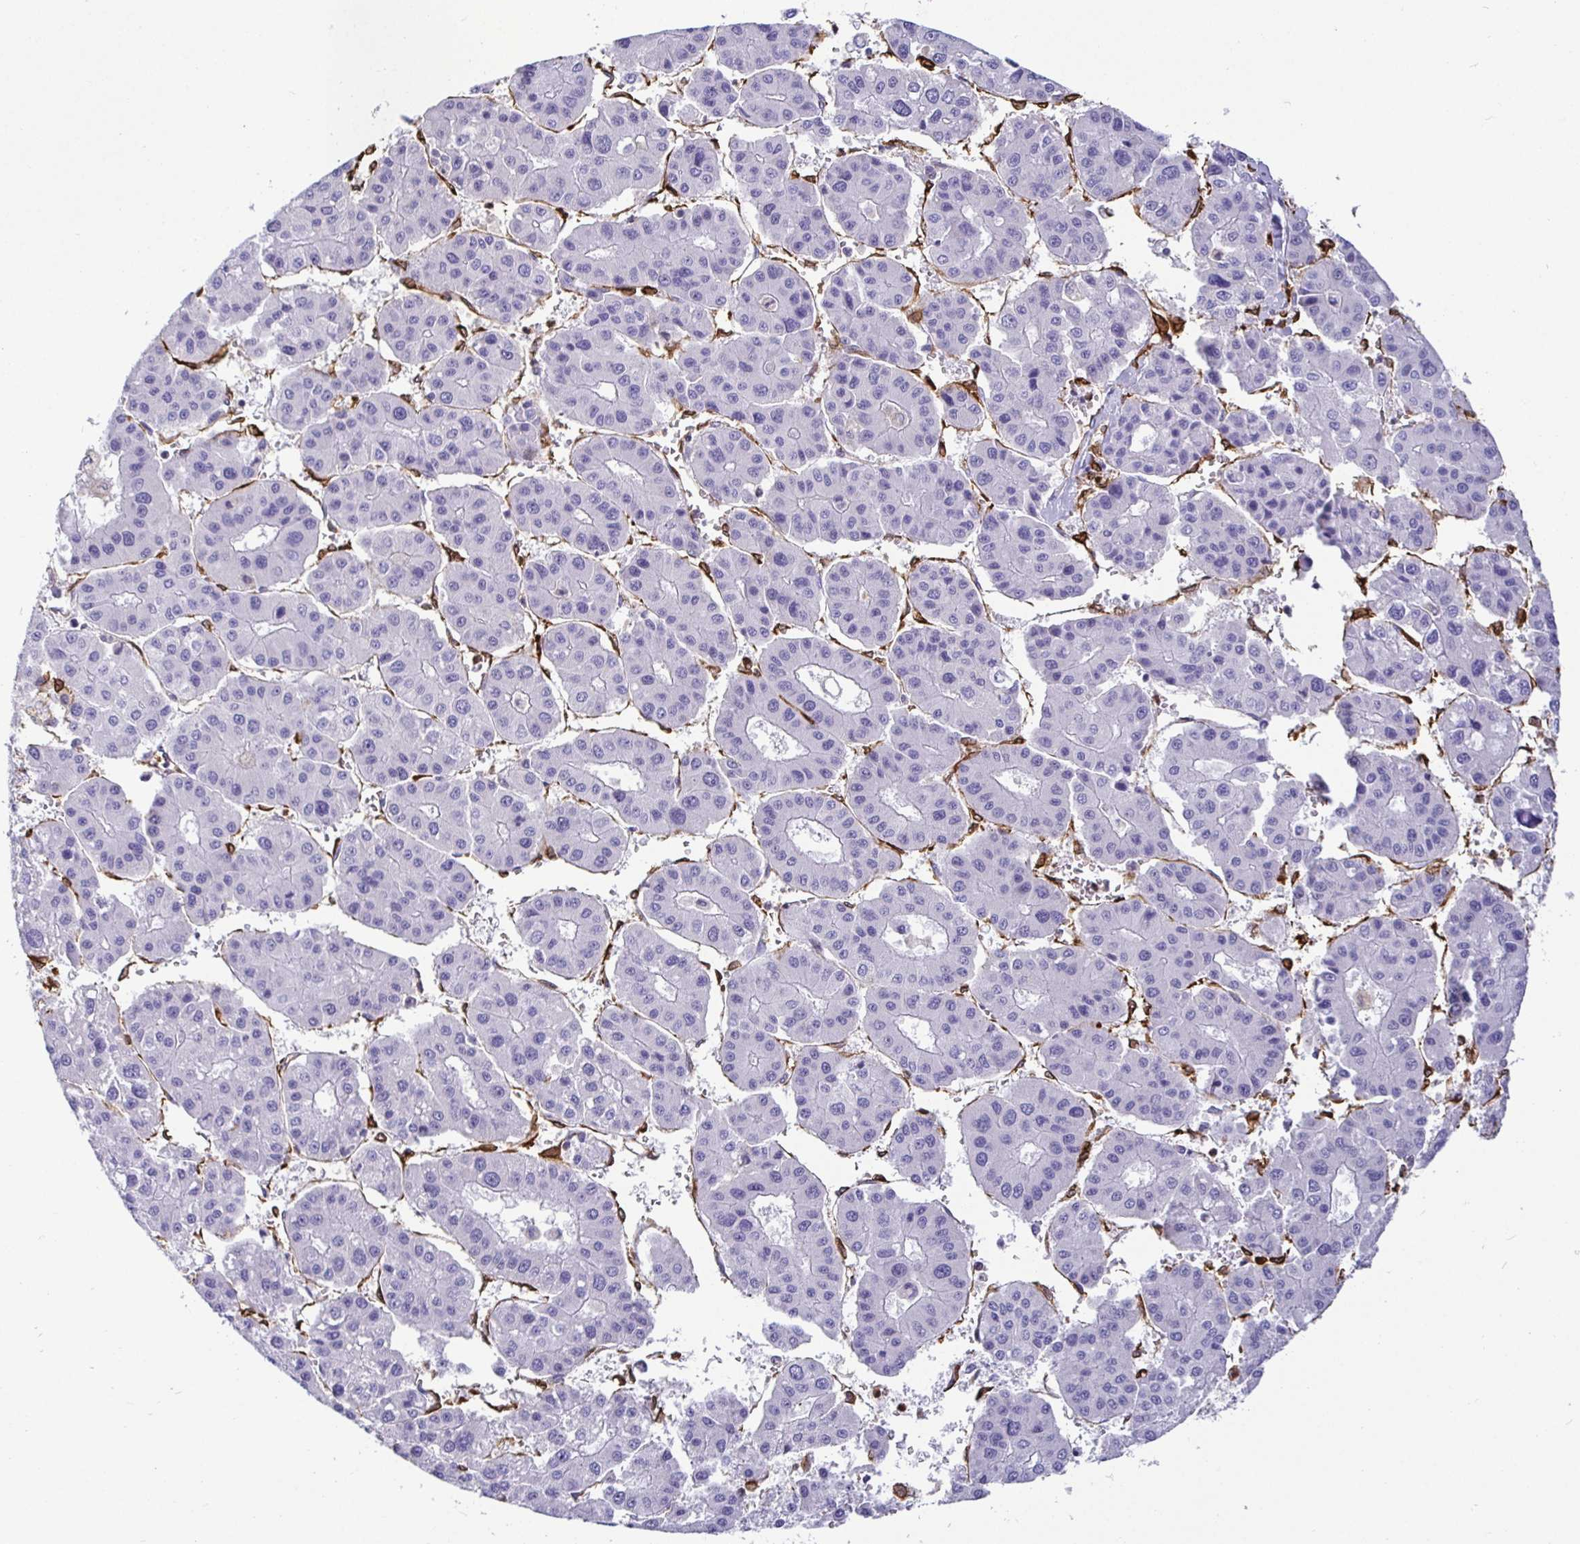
{"staining": {"intensity": "negative", "quantity": "none", "location": "none"}, "tissue": "liver cancer", "cell_type": "Tumor cells", "image_type": "cancer", "snomed": [{"axis": "morphology", "description": "Carcinoma, Hepatocellular, NOS"}, {"axis": "topography", "description": "Liver"}], "caption": "DAB immunohistochemical staining of human liver hepatocellular carcinoma demonstrates no significant expression in tumor cells.", "gene": "TP53I11", "patient": {"sex": "male", "age": 73}}